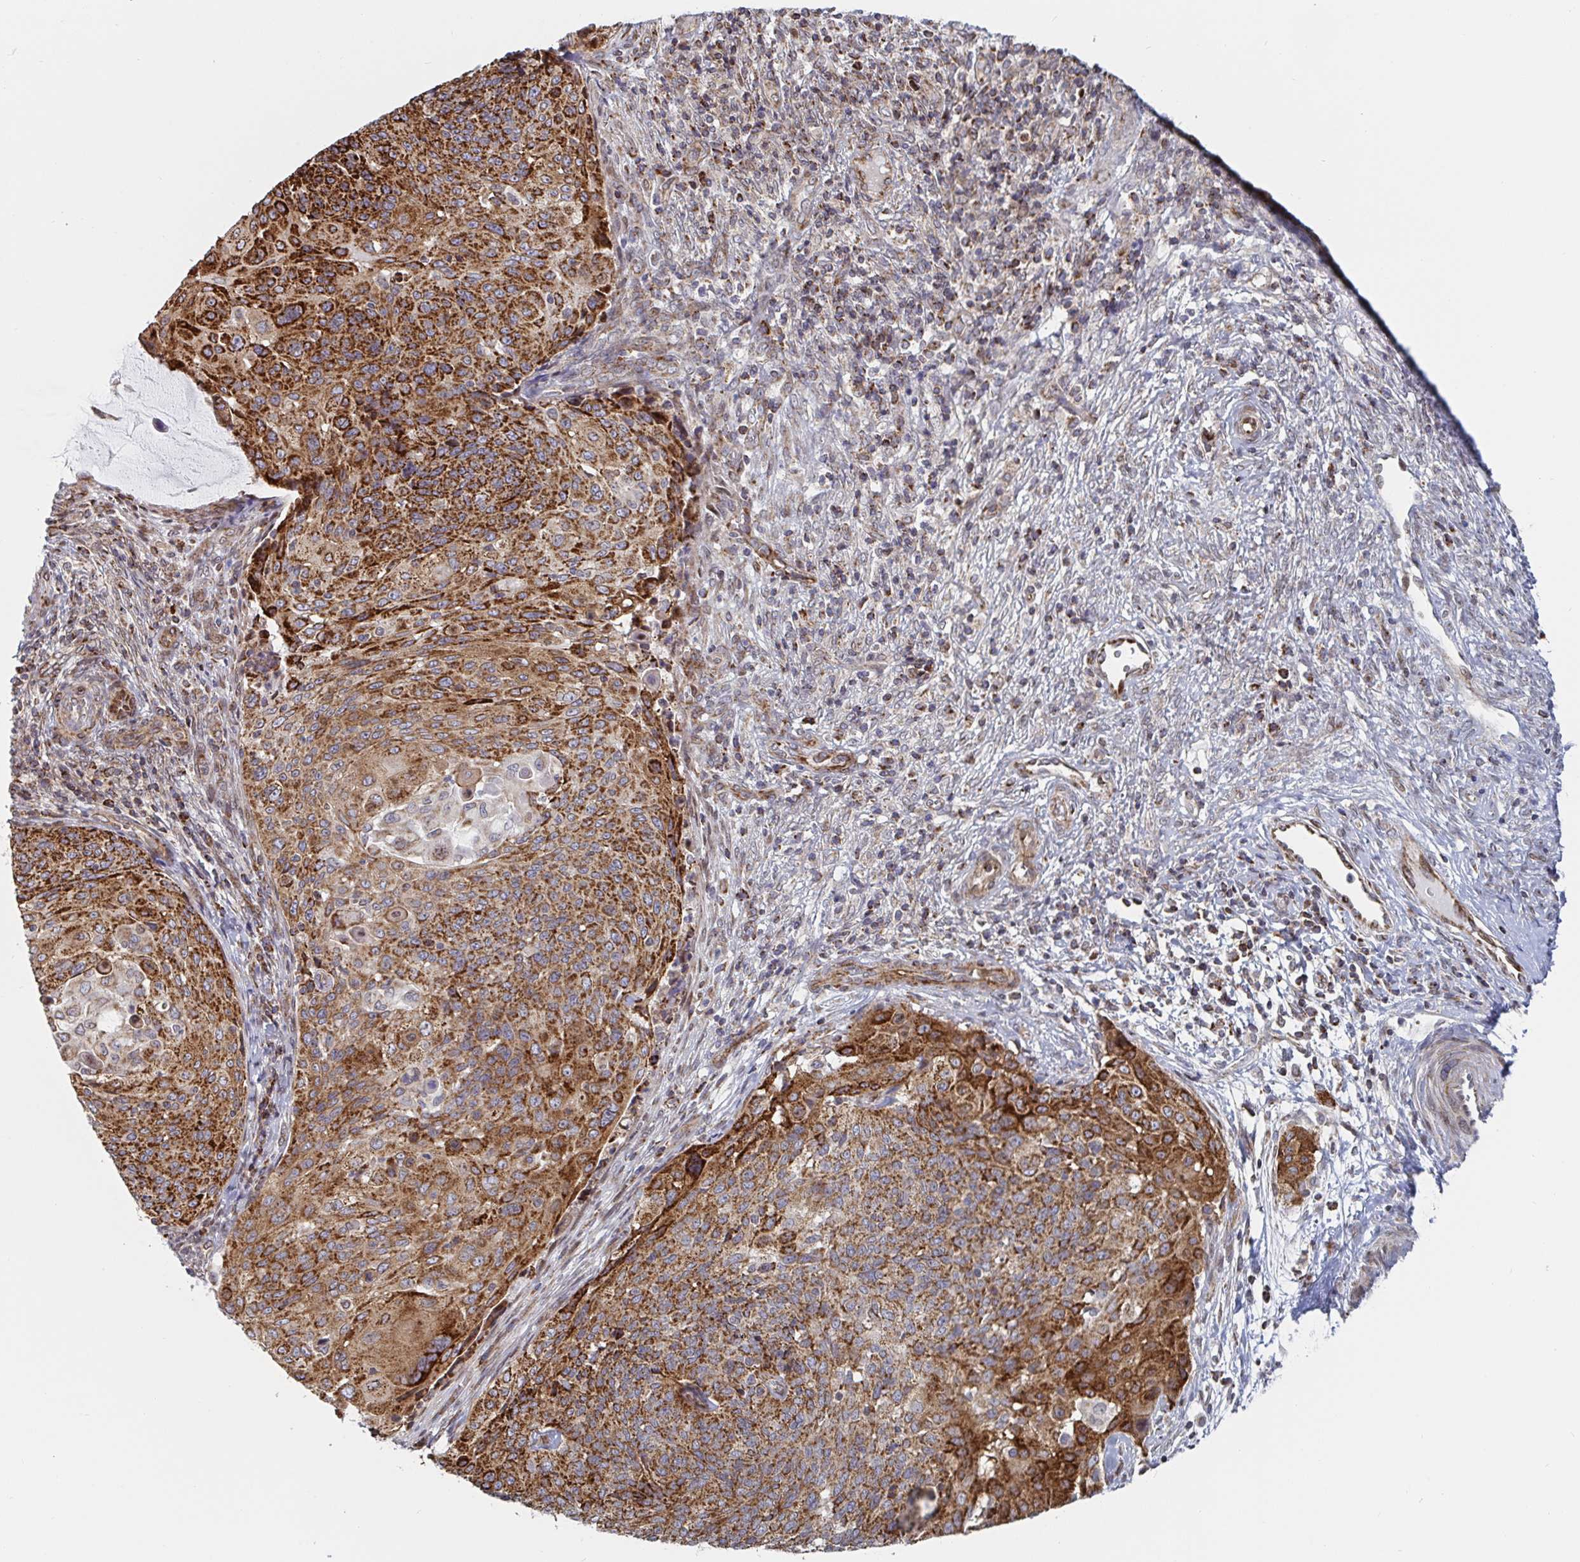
{"staining": {"intensity": "strong", "quantity": ">75%", "location": "cytoplasmic/membranous"}, "tissue": "cervical cancer", "cell_type": "Tumor cells", "image_type": "cancer", "snomed": [{"axis": "morphology", "description": "Squamous cell carcinoma, NOS"}, {"axis": "topography", "description": "Cervix"}], "caption": "Immunohistochemistry of squamous cell carcinoma (cervical) shows high levels of strong cytoplasmic/membranous expression in about >75% of tumor cells.", "gene": "STARD8", "patient": {"sex": "female", "age": 49}}